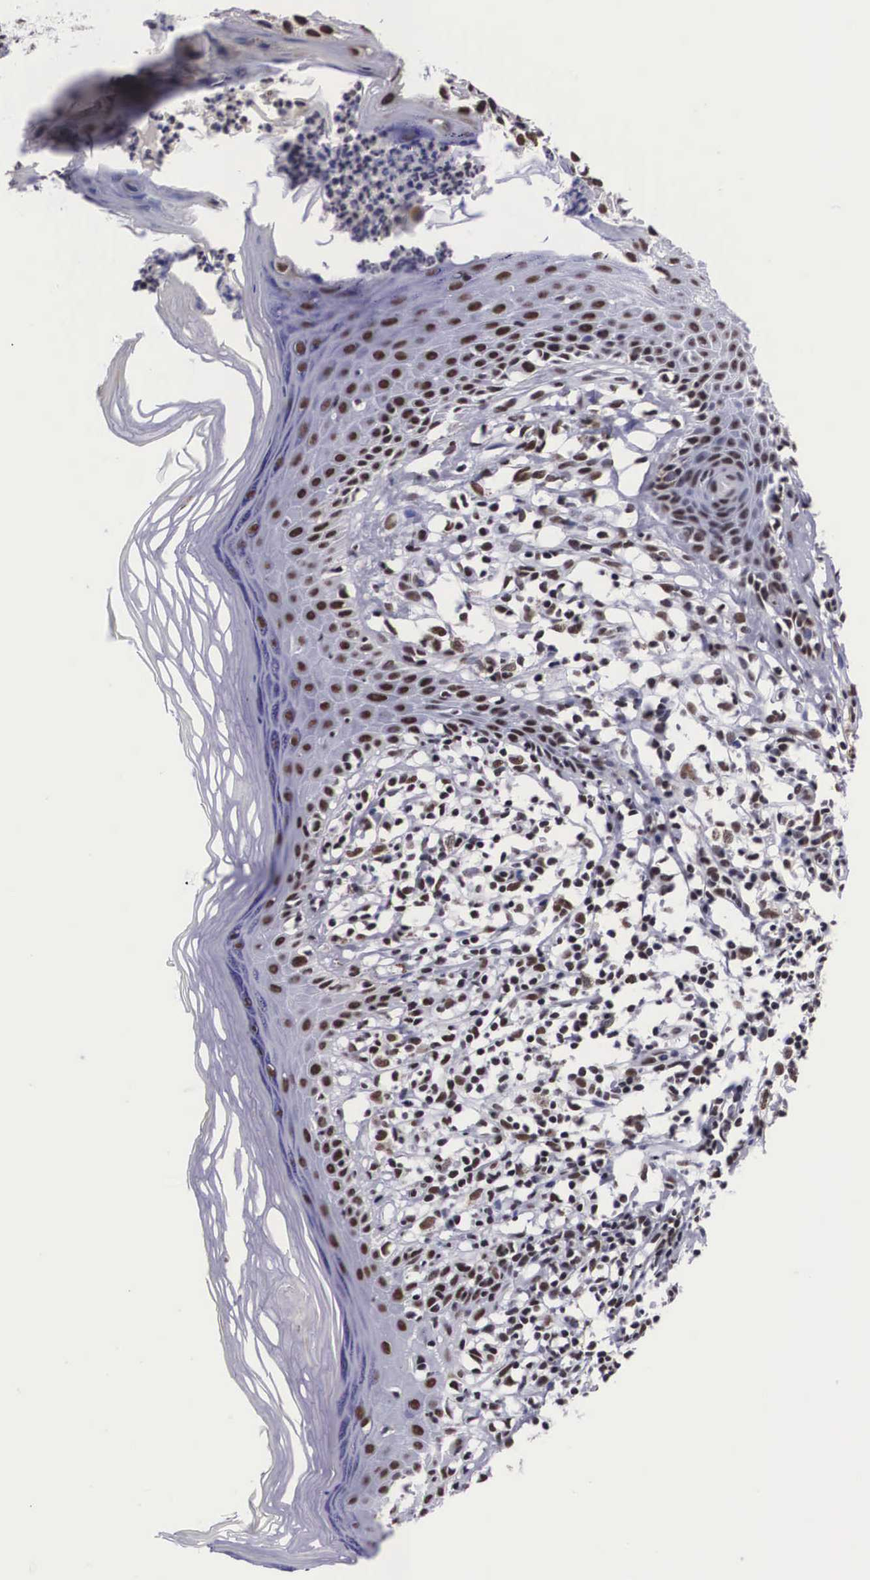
{"staining": {"intensity": "moderate", "quantity": ">75%", "location": "nuclear"}, "tissue": "melanoma", "cell_type": "Tumor cells", "image_type": "cancer", "snomed": [{"axis": "morphology", "description": "Malignant melanoma, NOS"}, {"axis": "topography", "description": "Skin"}], "caption": "Moderate nuclear protein expression is appreciated in about >75% of tumor cells in malignant melanoma. Immunohistochemistry stains the protein of interest in brown and the nuclei are stained blue.", "gene": "SF3A1", "patient": {"sex": "female", "age": 52}}